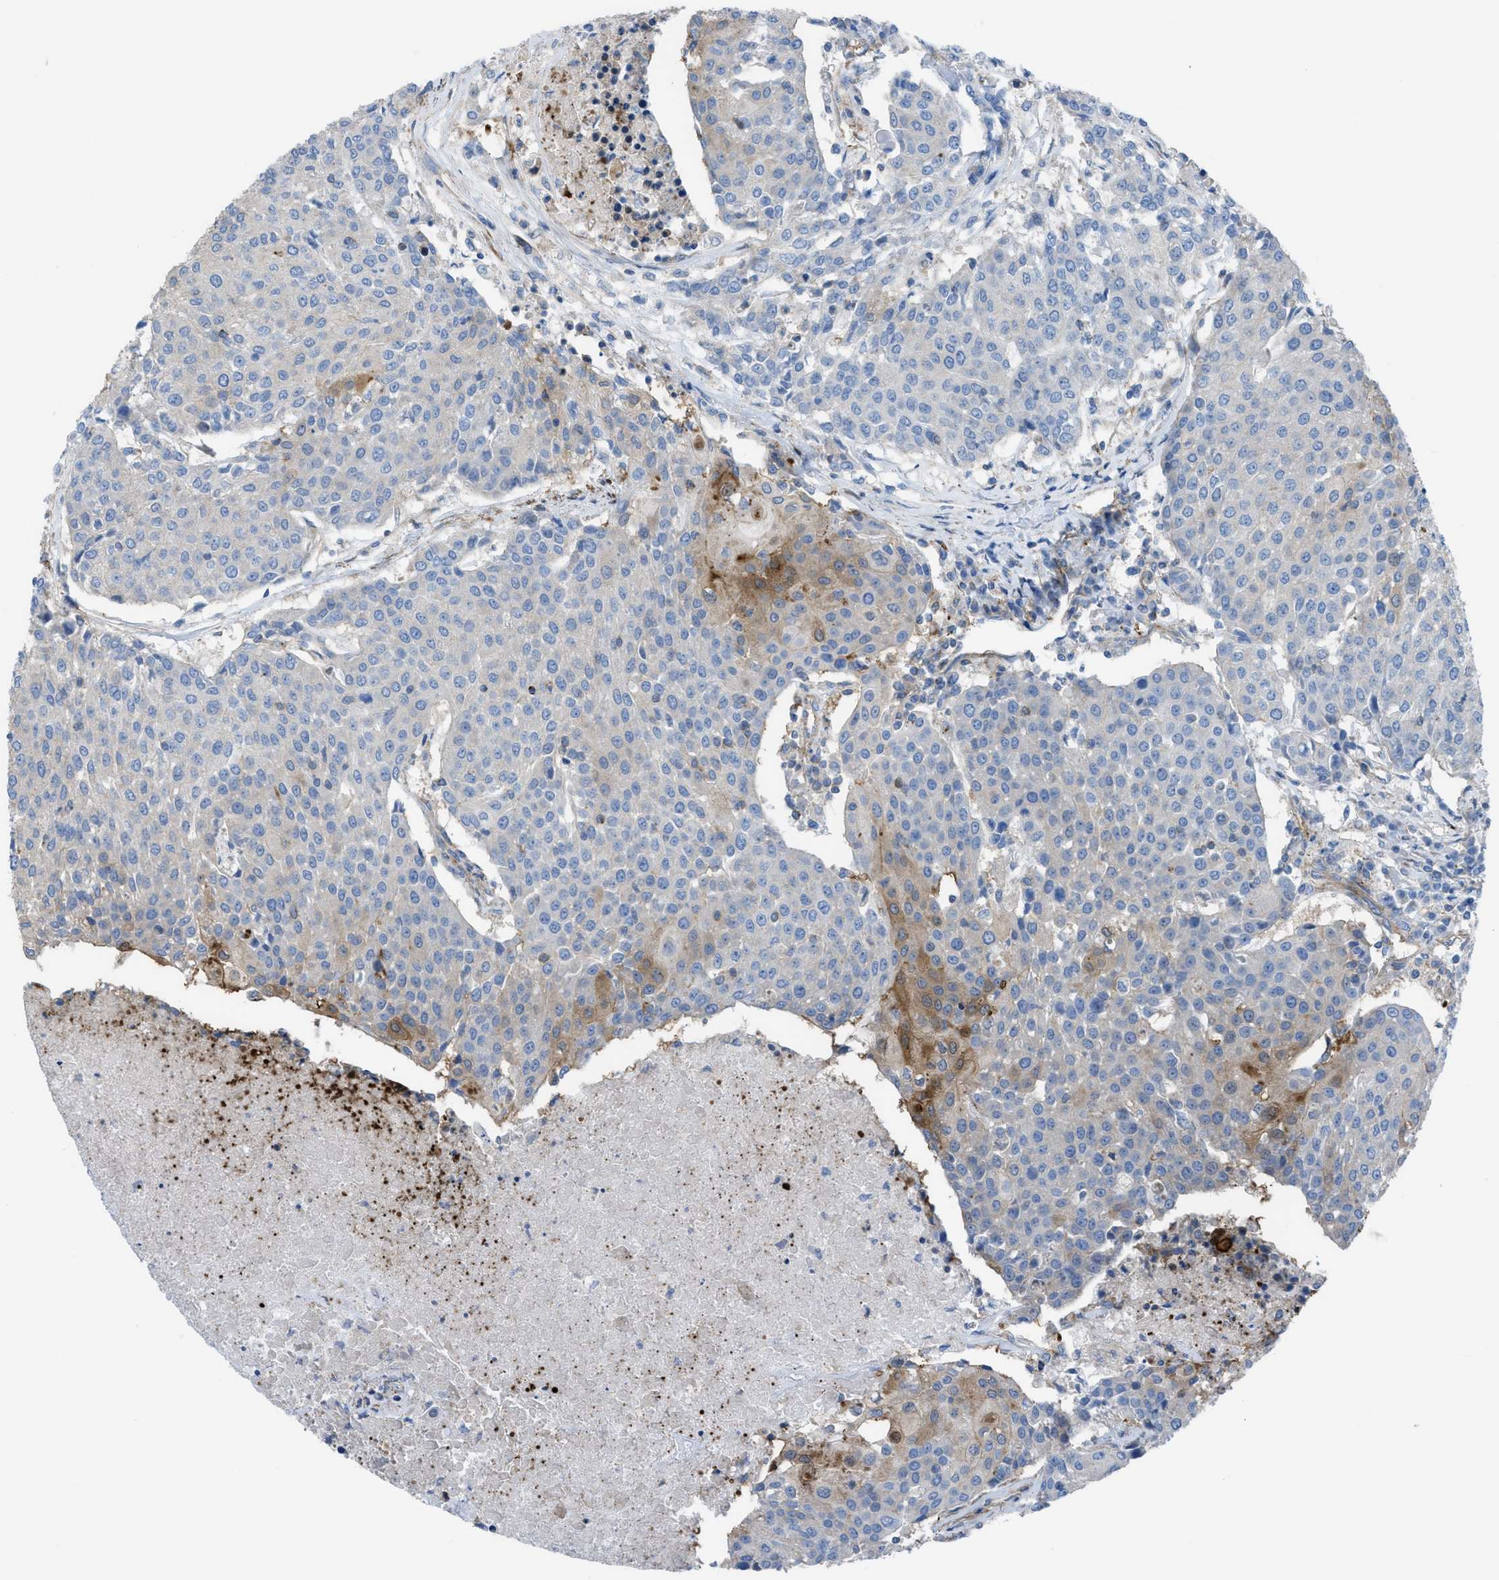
{"staining": {"intensity": "weak", "quantity": "<25%", "location": "cytoplasmic/membranous"}, "tissue": "urothelial cancer", "cell_type": "Tumor cells", "image_type": "cancer", "snomed": [{"axis": "morphology", "description": "Urothelial carcinoma, High grade"}, {"axis": "topography", "description": "Urinary bladder"}], "caption": "Human high-grade urothelial carcinoma stained for a protein using immunohistochemistry (IHC) demonstrates no positivity in tumor cells.", "gene": "KCNH7", "patient": {"sex": "female", "age": 85}}